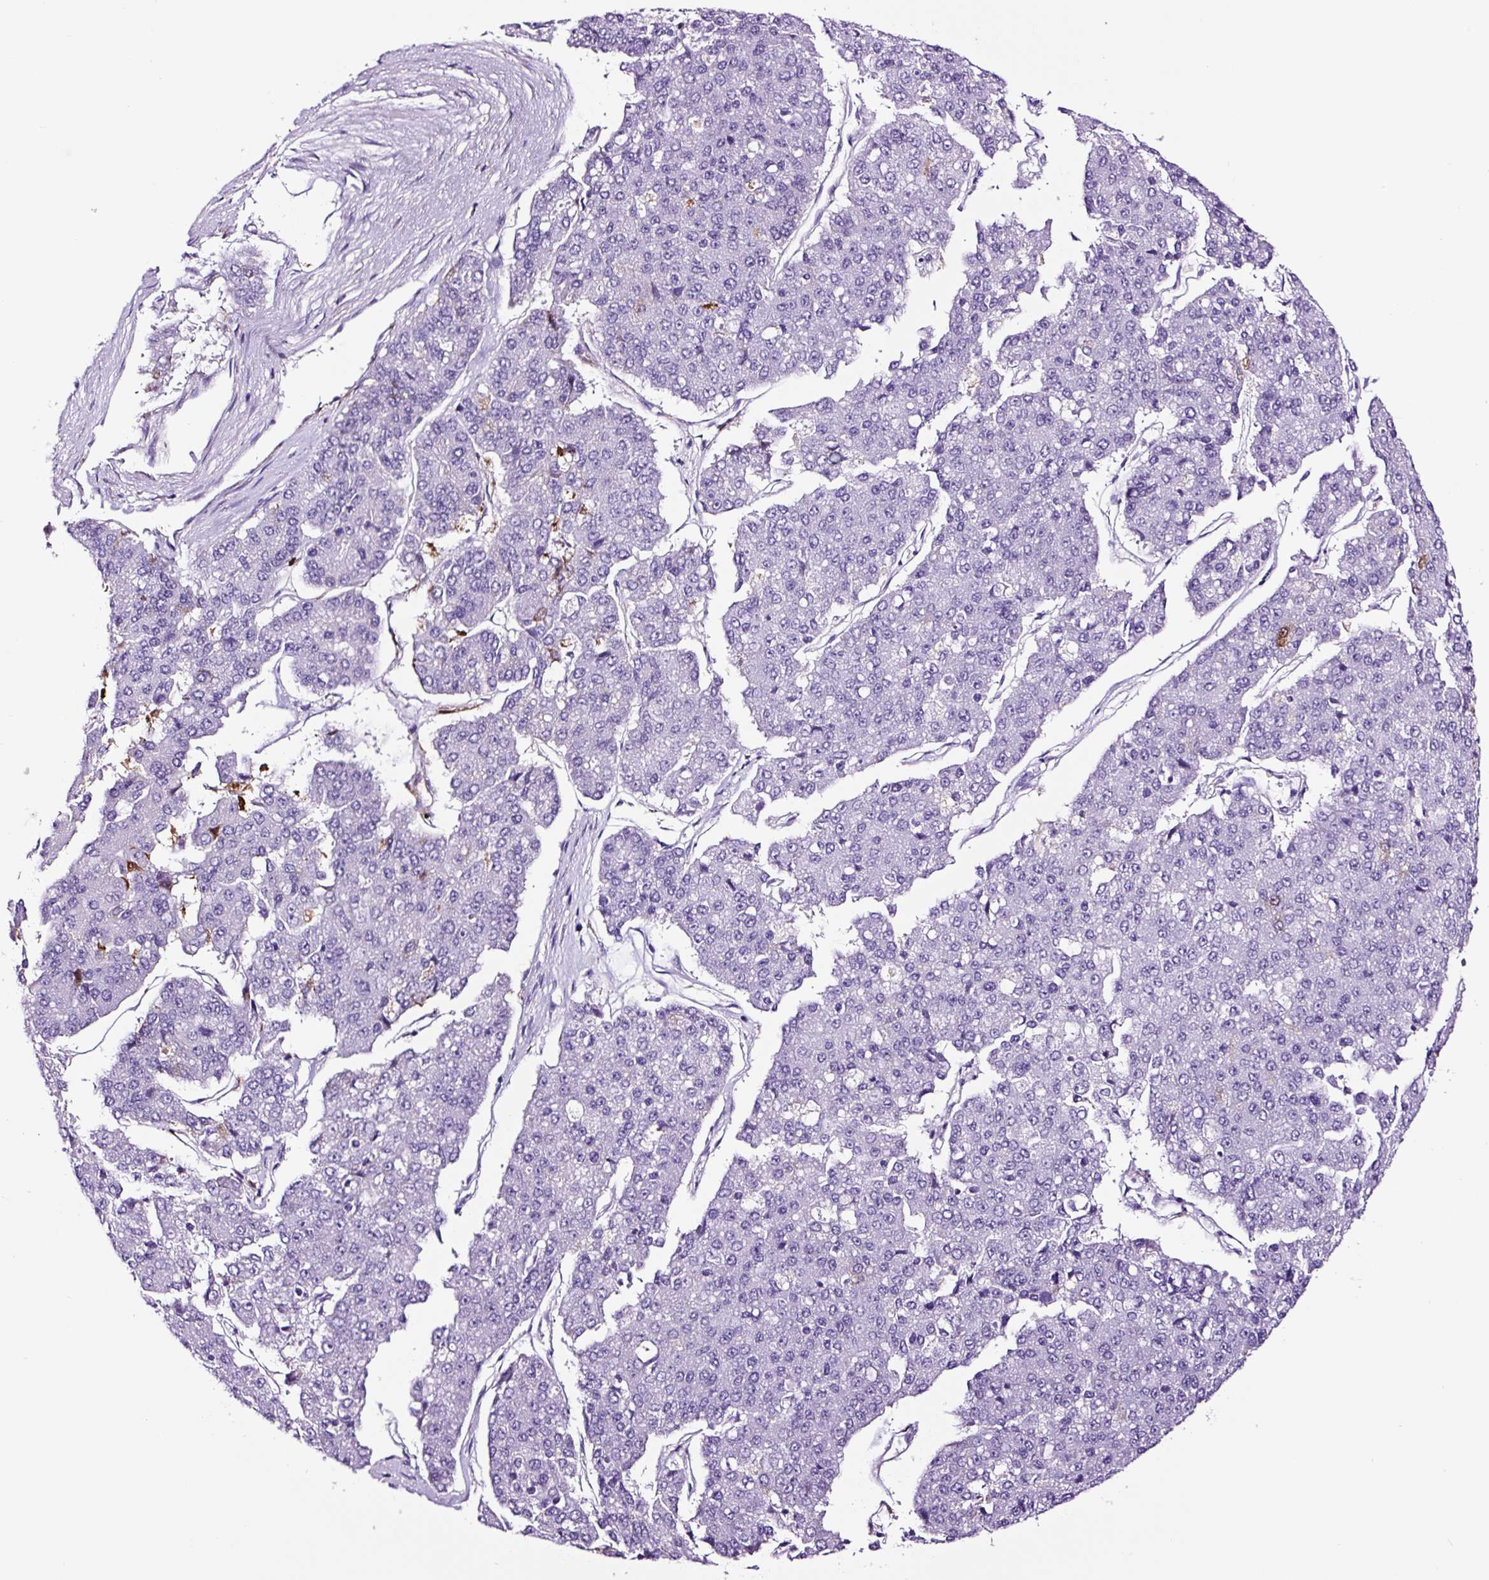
{"staining": {"intensity": "negative", "quantity": "none", "location": "none"}, "tissue": "pancreatic cancer", "cell_type": "Tumor cells", "image_type": "cancer", "snomed": [{"axis": "morphology", "description": "Adenocarcinoma, NOS"}, {"axis": "topography", "description": "Pancreas"}], "caption": "A histopathology image of human pancreatic cancer (adenocarcinoma) is negative for staining in tumor cells.", "gene": "FBXL7", "patient": {"sex": "male", "age": 50}}